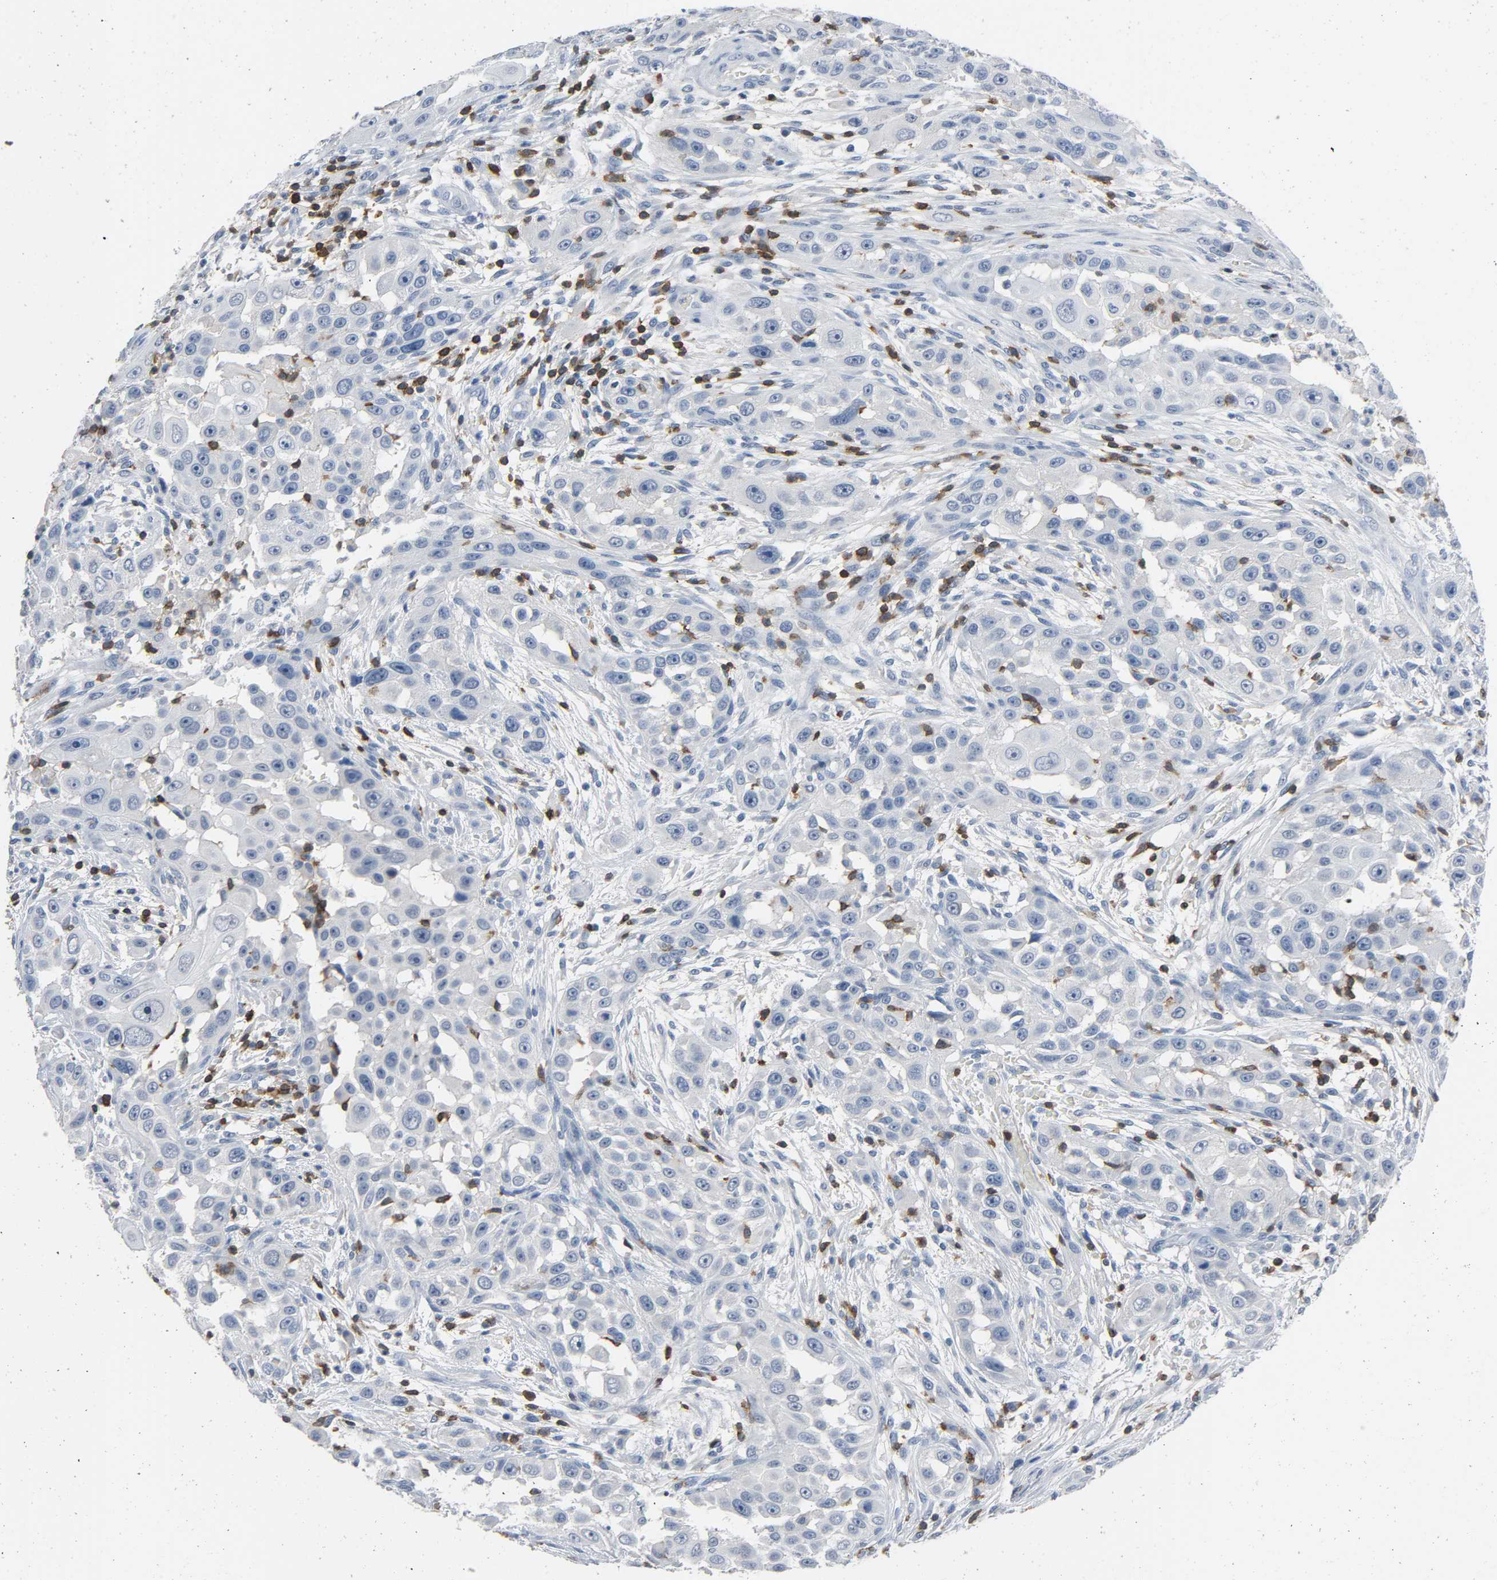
{"staining": {"intensity": "negative", "quantity": "none", "location": "none"}, "tissue": "head and neck cancer", "cell_type": "Tumor cells", "image_type": "cancer", "snomed": [{"axis": "morphology", "description": "Carcinoma, NOS"}, {"axis": "topography", "description": "Head-Neck"}], "caption": "Protein analysis of head and neck cancer shows no significant expression in tumor cells. (DAB immunohistochemistry visualized using brightfield microscopy, high magnification).", "gene": "LCK", "patient": {"sex": "male", "age": 87}}